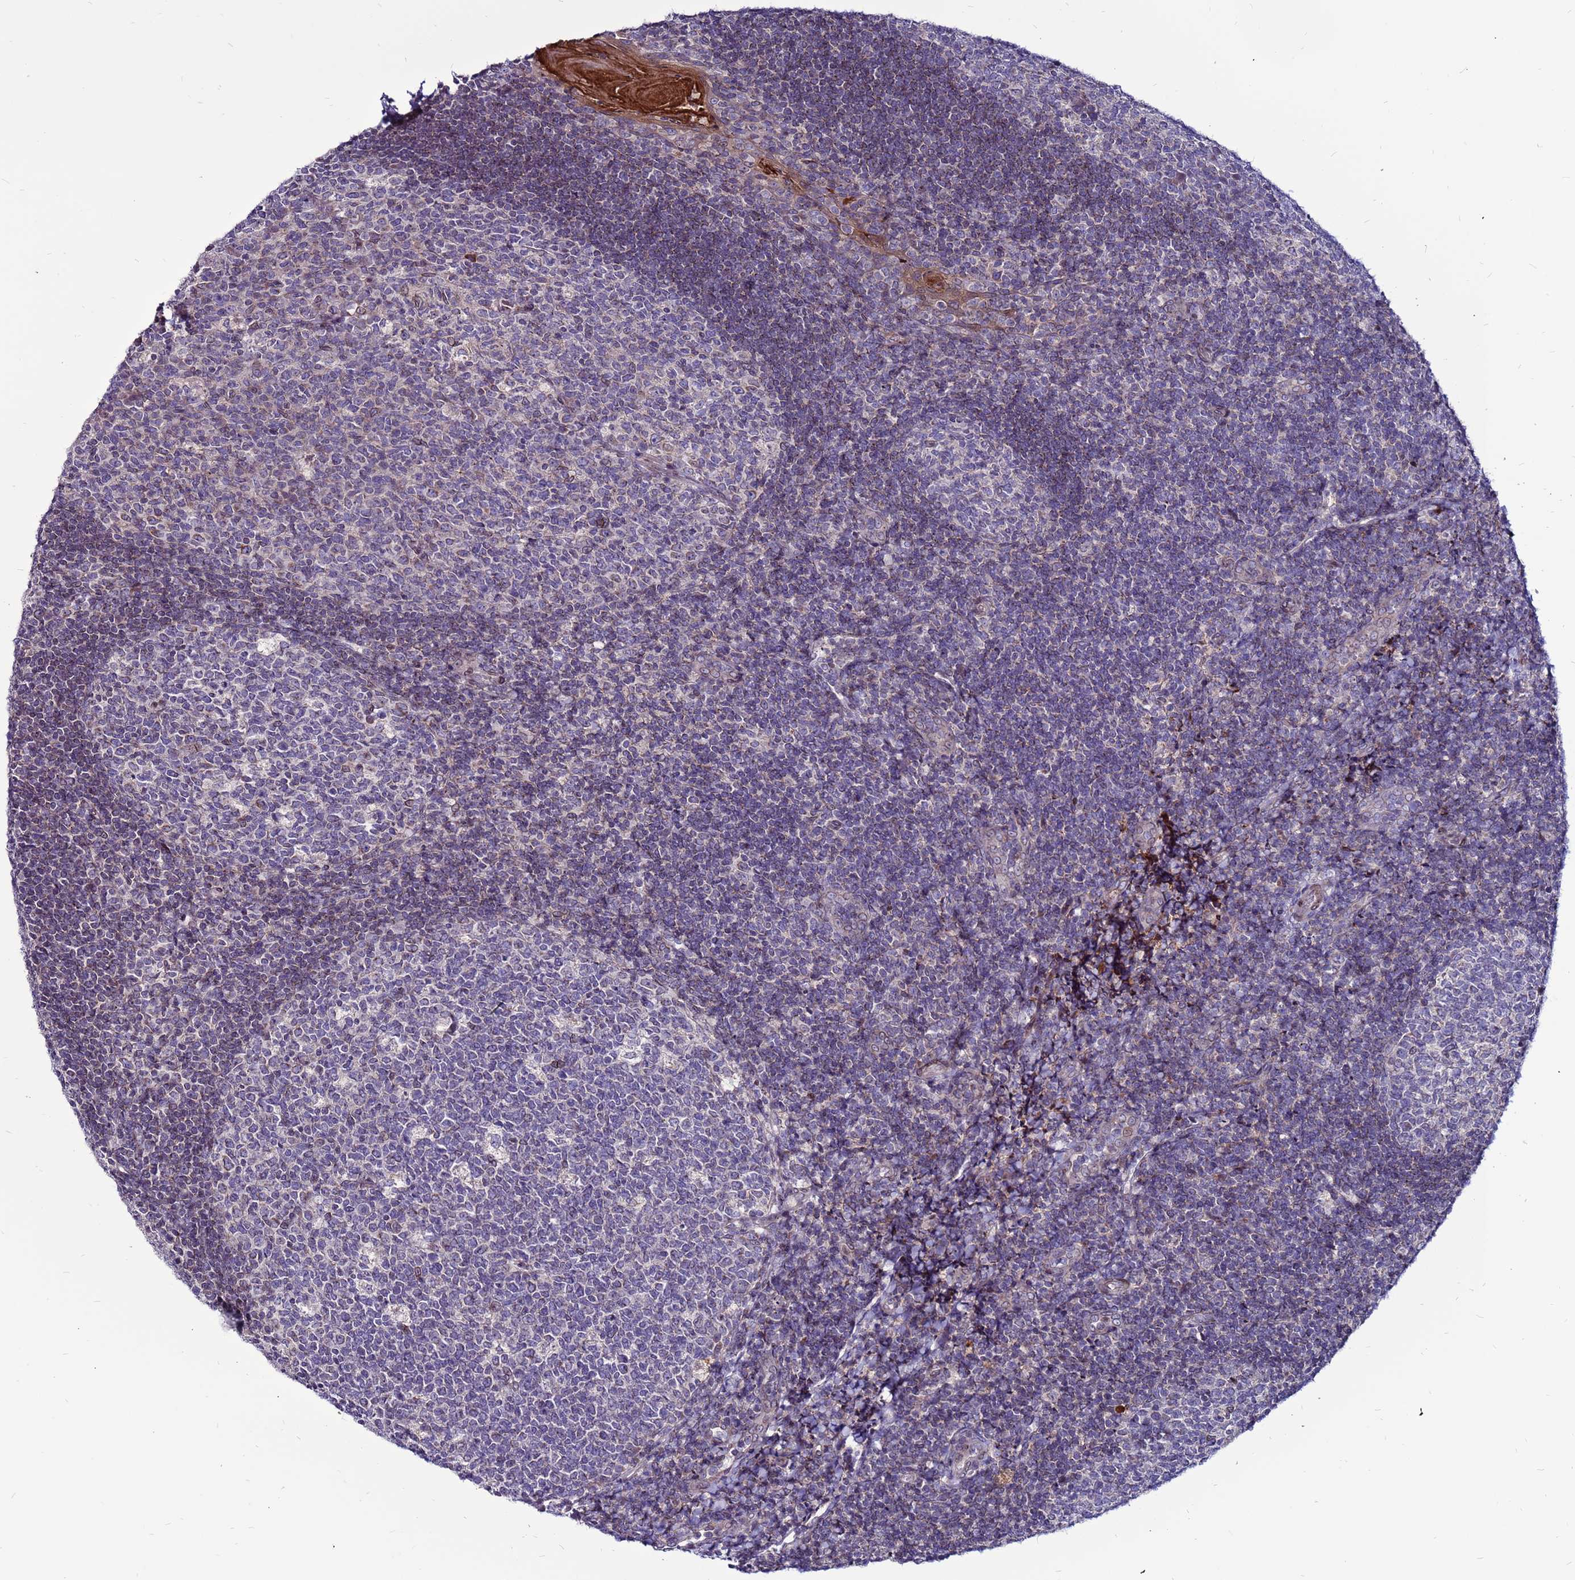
{"staining": {"intensity": "negative", "quantity": "none", "location": "none"}, "tissue": "tonsil", "cell_type": "Germinal center cells", "image_type": "normal", "snomed": [{"axis": "morphology", "description": "Normal tissue, NOS"}, {"axis": "topography", "description": "Tonsil"}], "caption": "Immunohistochemistry of benign tonsil shows no expression in germinal center cells.", "gene": "CCDC71", "patient": {"sex": "male", "age": 17}}